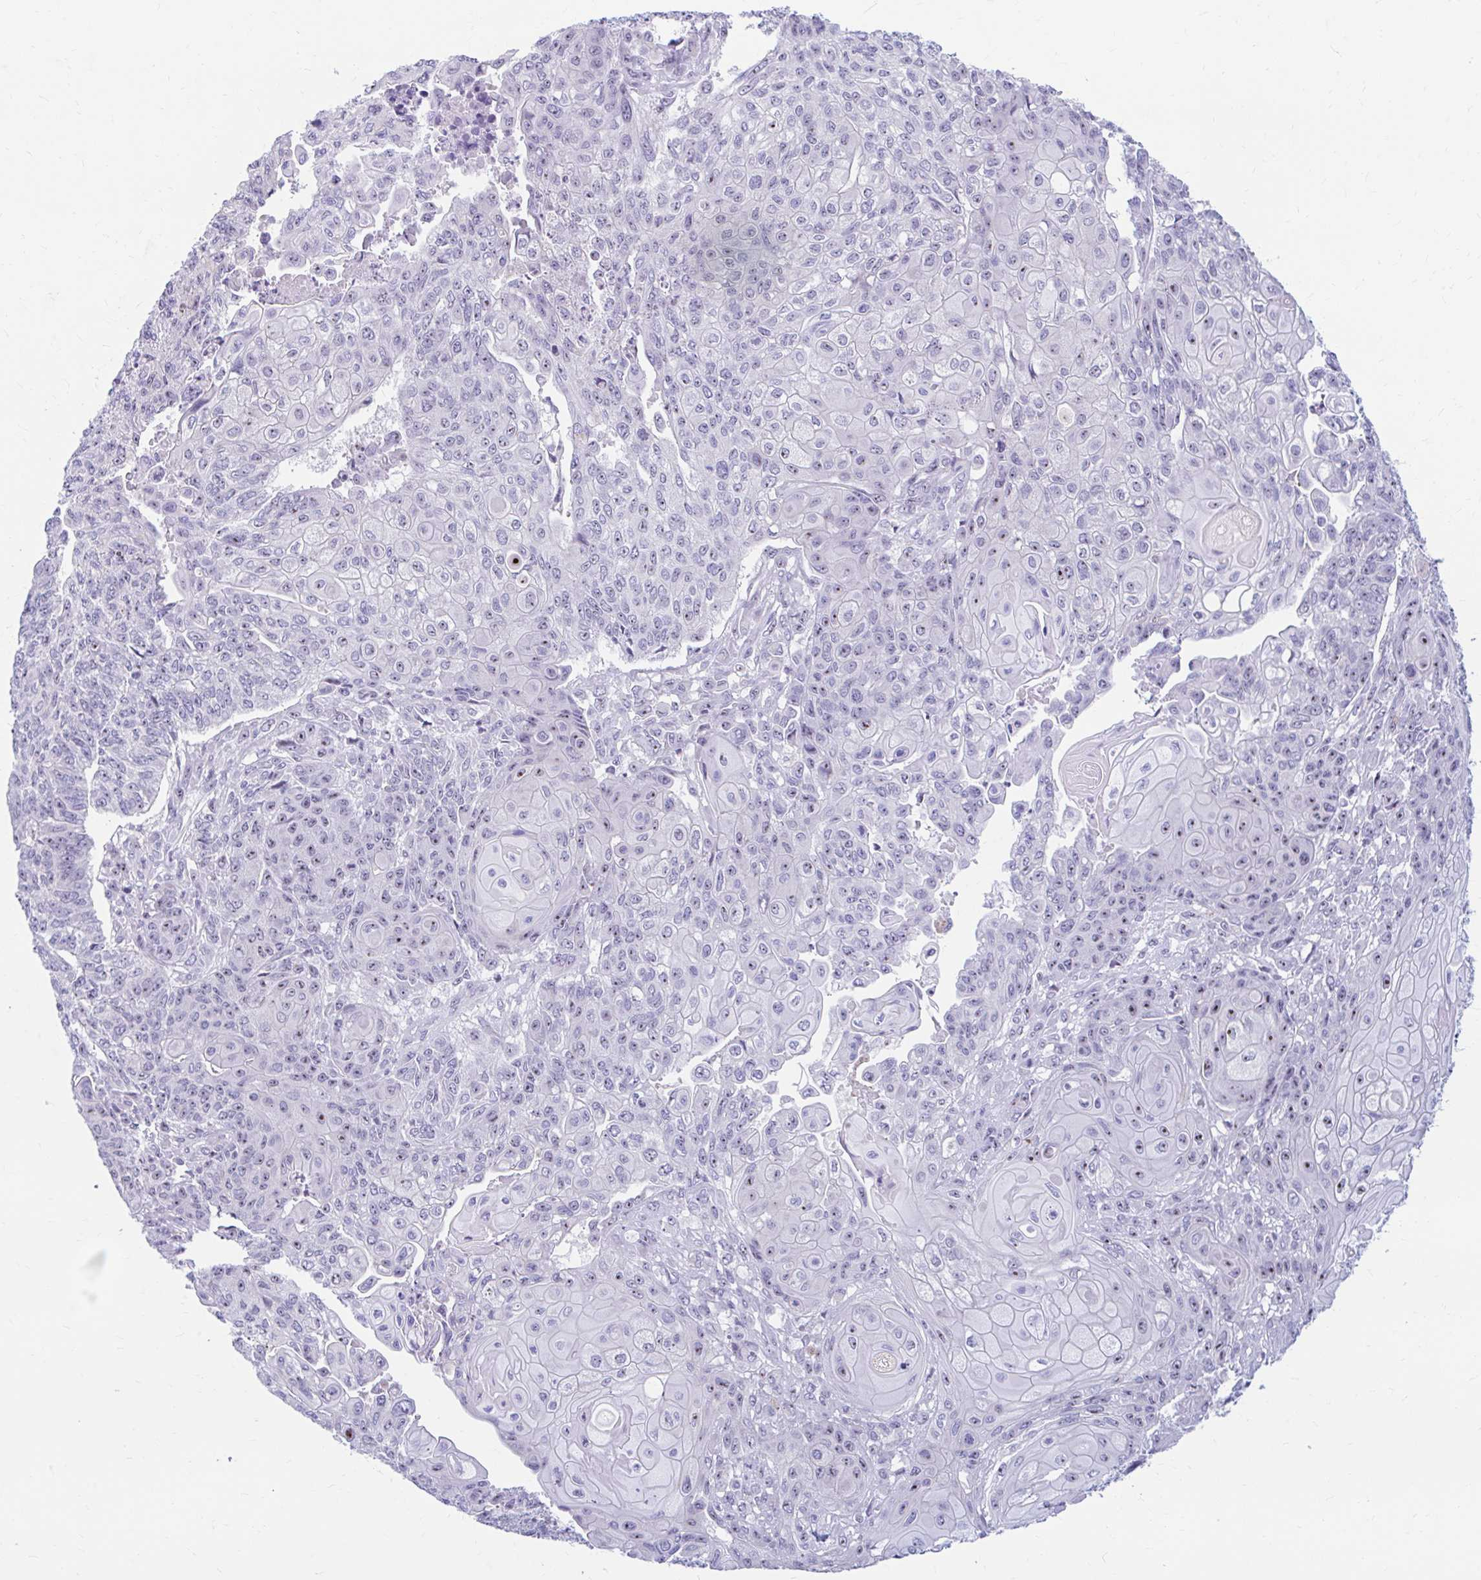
{"staining": {"intensity": "moderate", "quantity": "<25%", "location": "nuclear"}, "tissue": "endometrial cancer", "cell_type": "Tumor cells", "image_type": "cancer", "snomed": [{"axis": "morphology", "description": "Adenocarcinoma, NOS"}, {"axis": "topography", "description": "Endometrium"}], "caption": "A micrograph of human endometrial cancer stained for a protein exhibits moderate nuclear brown staining in tumor cells. (IHC, brightfield microscopy, high magnification).", "gene": "FTSJ3", "patient": {"sex": "female", "age": 32}}